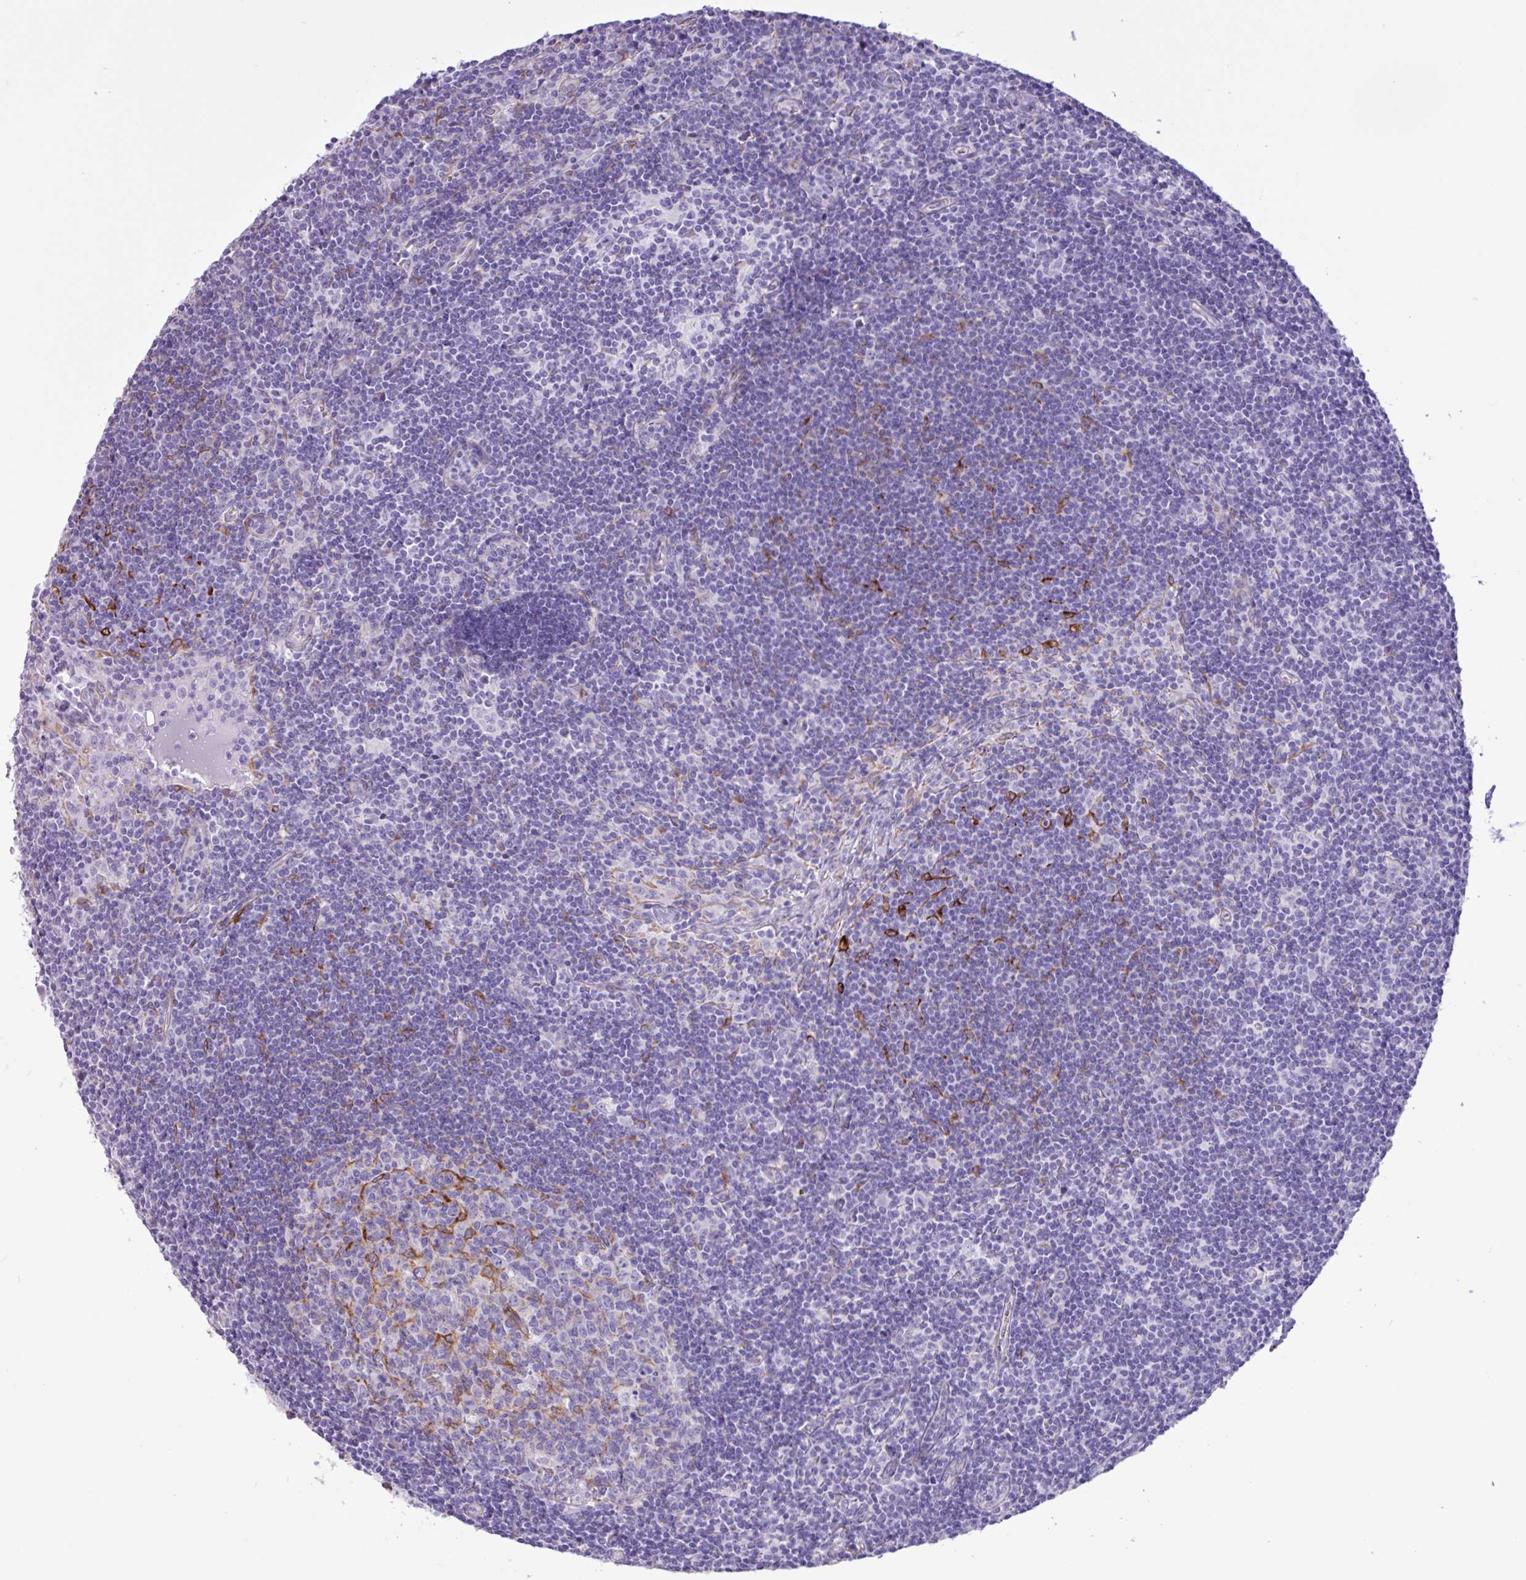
{"staining": {"intensity": "moderate", "quantity": "<25%", "location": "cytoplasmic/membranous"}, "tissue": "lymph node", "cell_type": "Germinal center cells", "image_type": "normal", "snomed": [{"axis": "morphology", "description": "Normal tissue, NOS"}, {"axis": "topography", "description": "Lymph node"}], "caption": "High-power microscopy captured an IHC photomicrograph of unremarkable lymph node, revealing moderate cytoplasmic/membranous positivity in about <25% of germinal center cells.", "gene": "SLC38A1", "patient": {"sex": "female", "age": 29}}